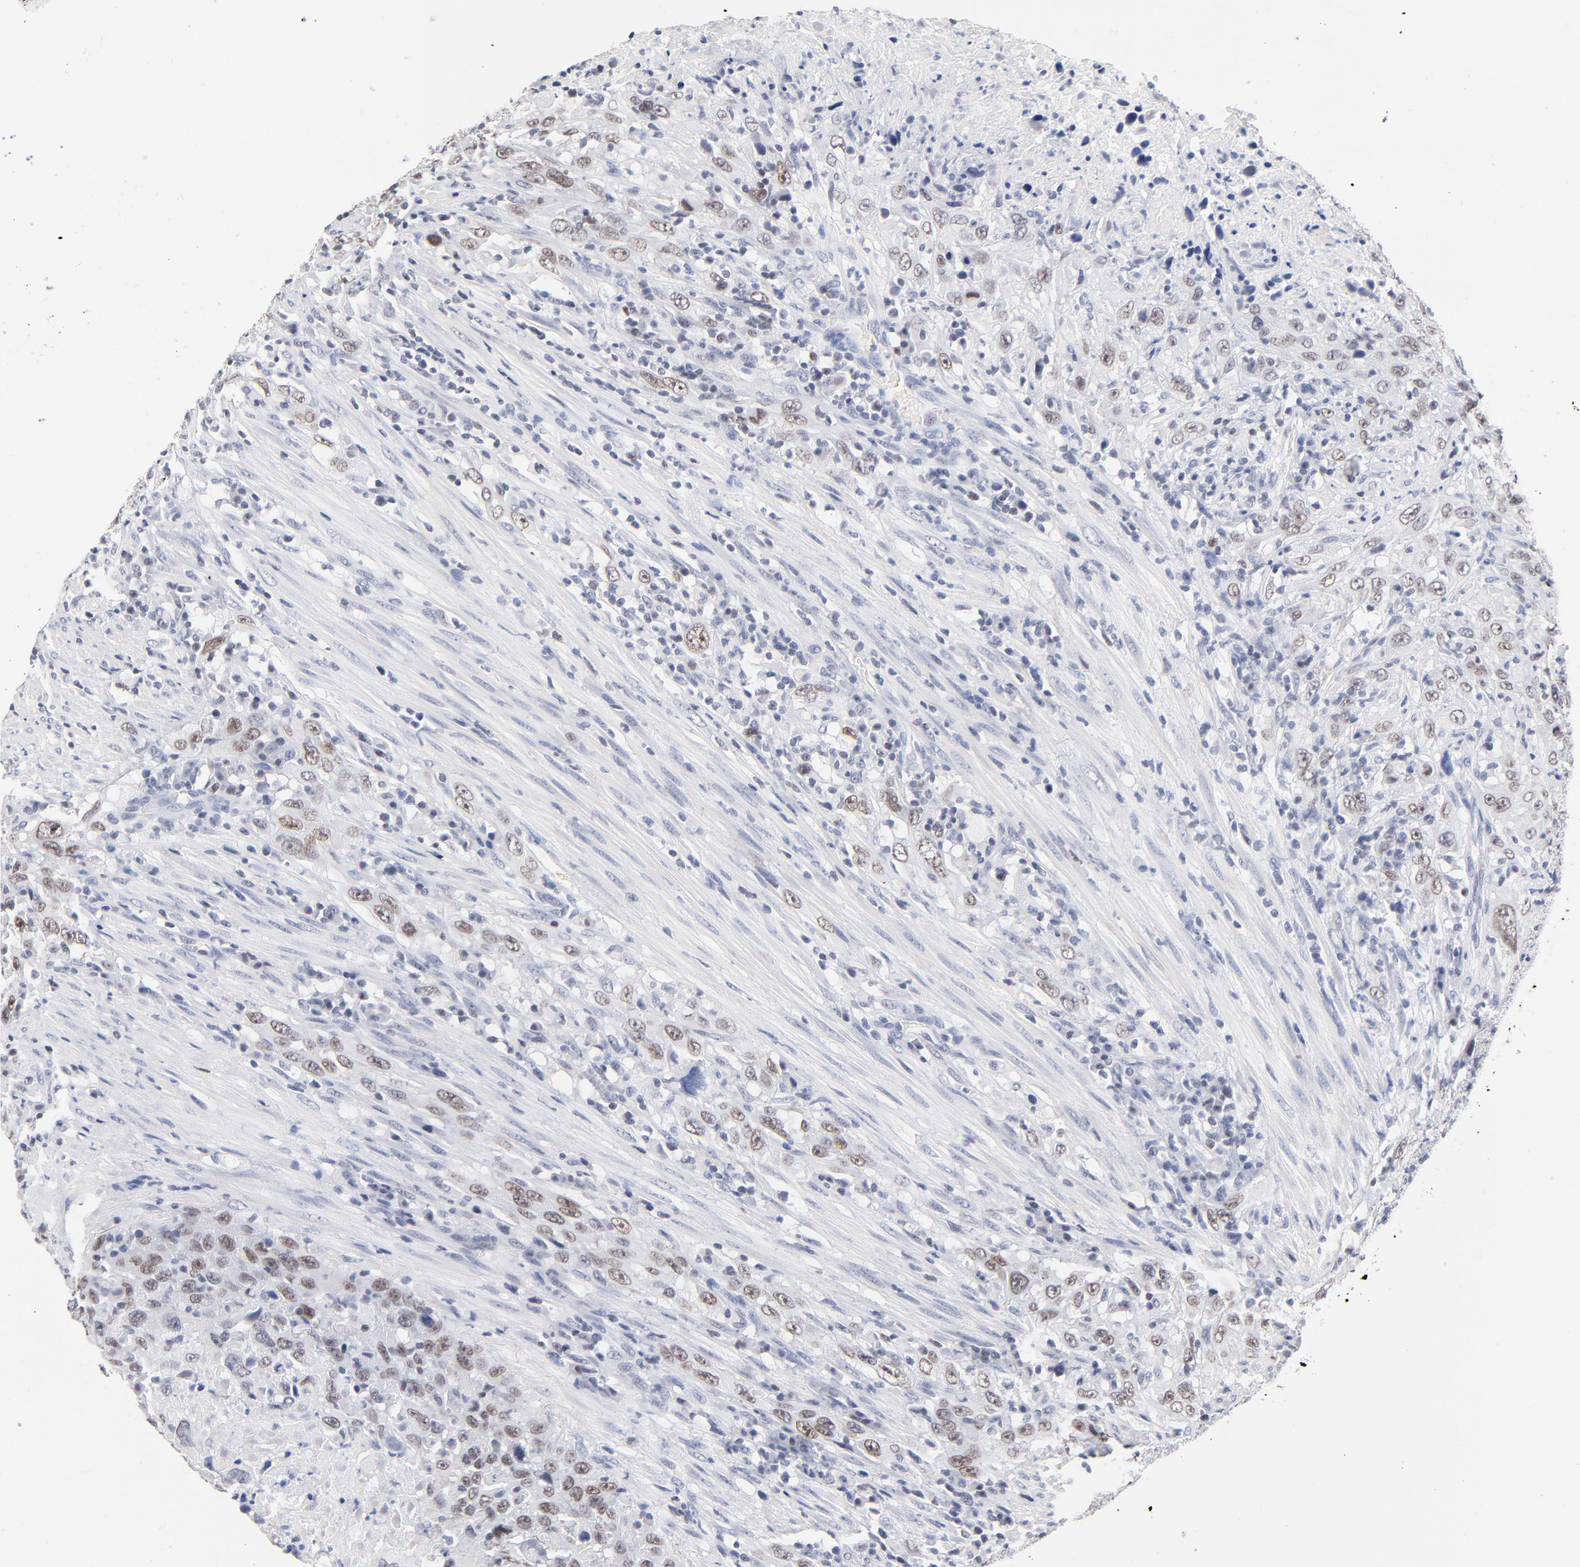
{"staining": {"intensity": "weak", "quantity": "25%-75%", "location": "nuclear"}, "tissue": "urothelial cancer", "cell_type": "Tumor cells", "image_type": "cancer", "snomed": [{"axis": "morphology", "description": "Urothelial carcinoma, High grade"}, {"axis": "topography", "description": "Urinary bladder"}], "caption": "The histopathology image demonstrates staining of urothelial cancer, revealing weak nuclear protein staining (brown color) within tumor cells.", "gene": "ORC2", "patient": {"sex": "male", "age": 61}}